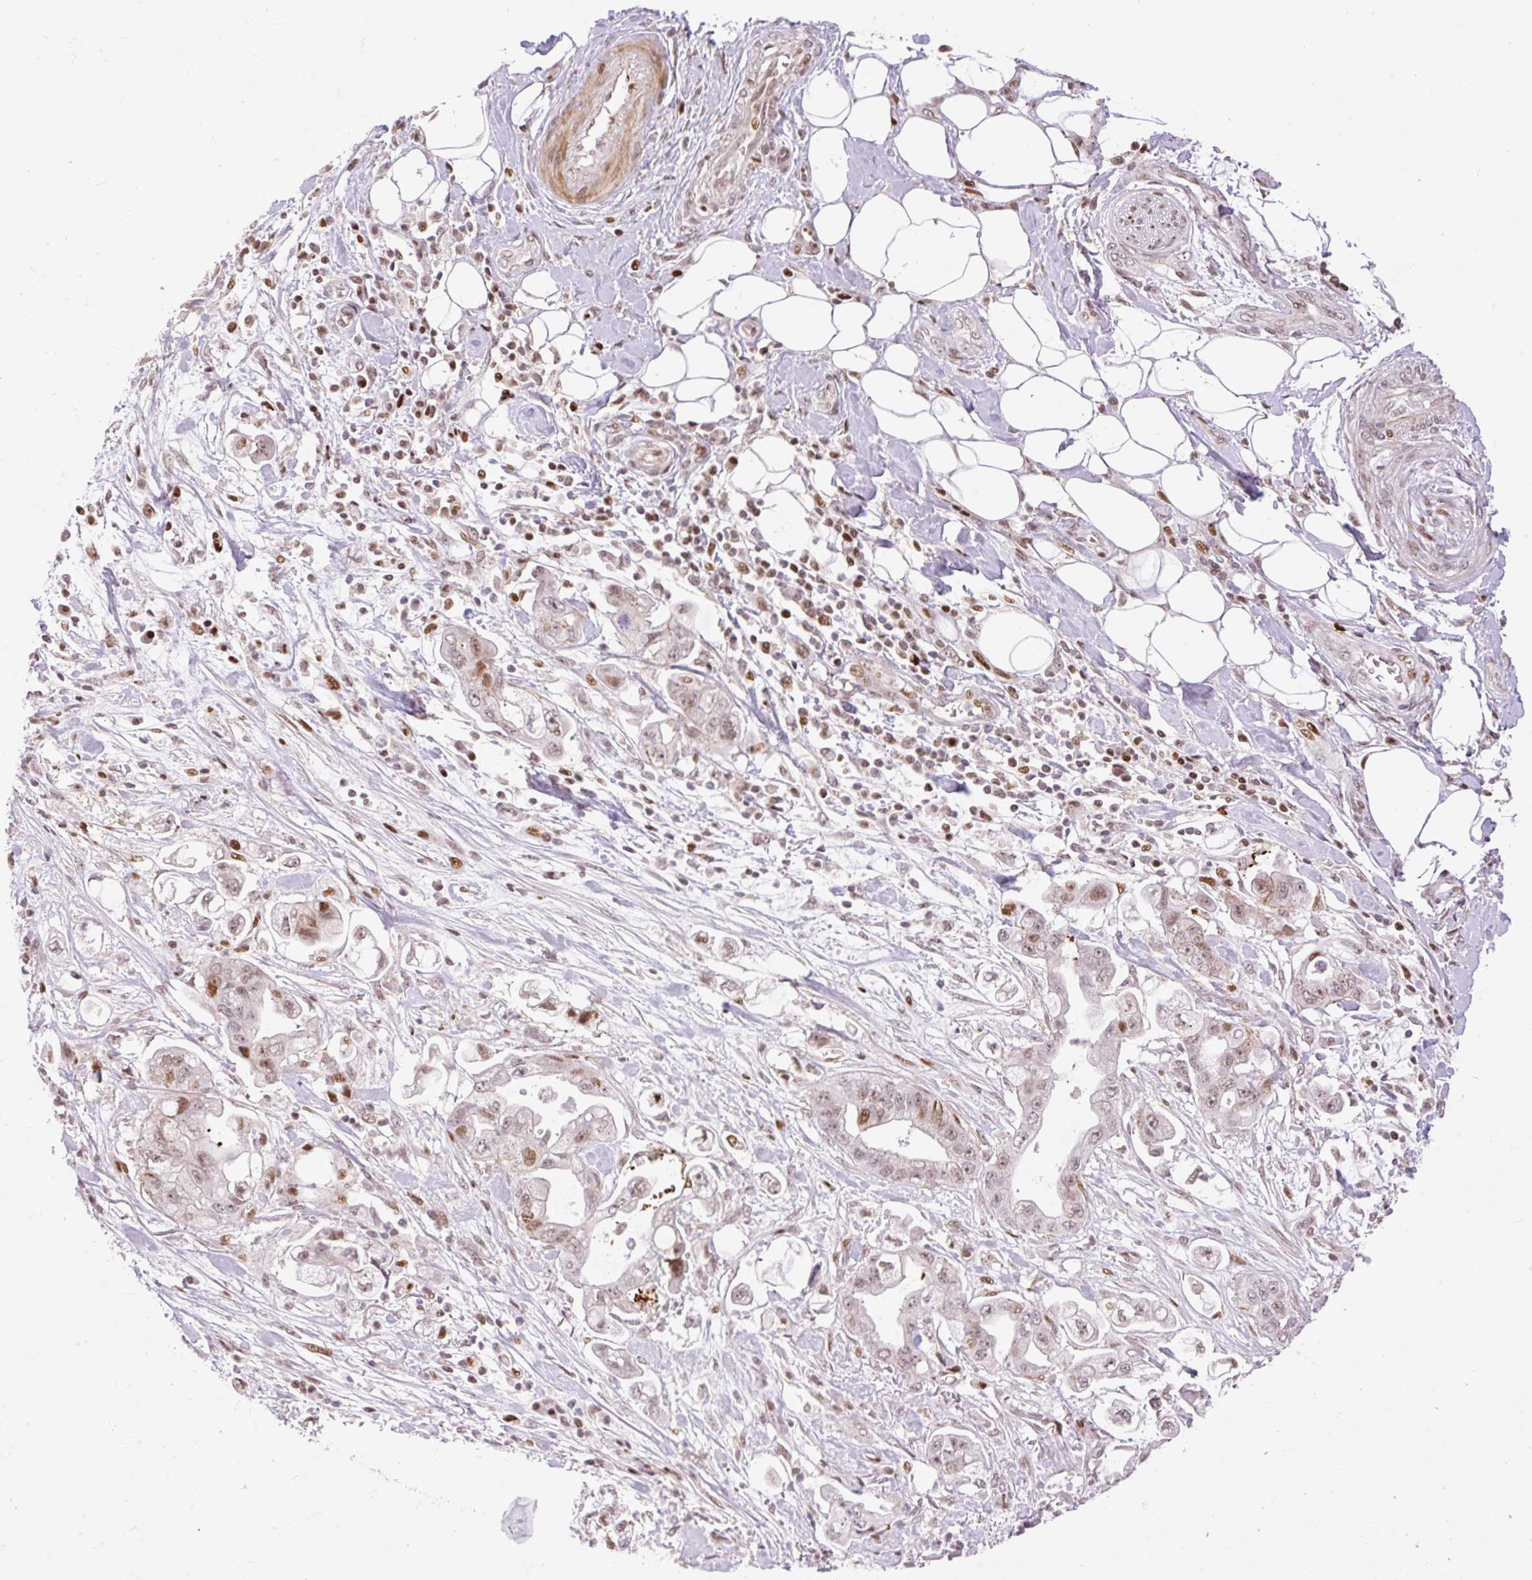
{"staining": {"intensity": "moderate", "quantity": "25%-75%", "location": "nuclear"}, "tissue": "stomach cancer", "cell_type": "Tumor cells", "image_type": "cancer", "snomed": [{"axis": "morphology", "description": "Adenocarcinoma, NOS"}, {"axis": "topography", "description": "Stomach"}], "caption": "Human stomach cancer (adenocarcinoma) stained with a protein marker demonstrates moderate staining in tumor cells.", "gene": "RIPPLY3", "patient": {"sex": "male", "age": 62}}